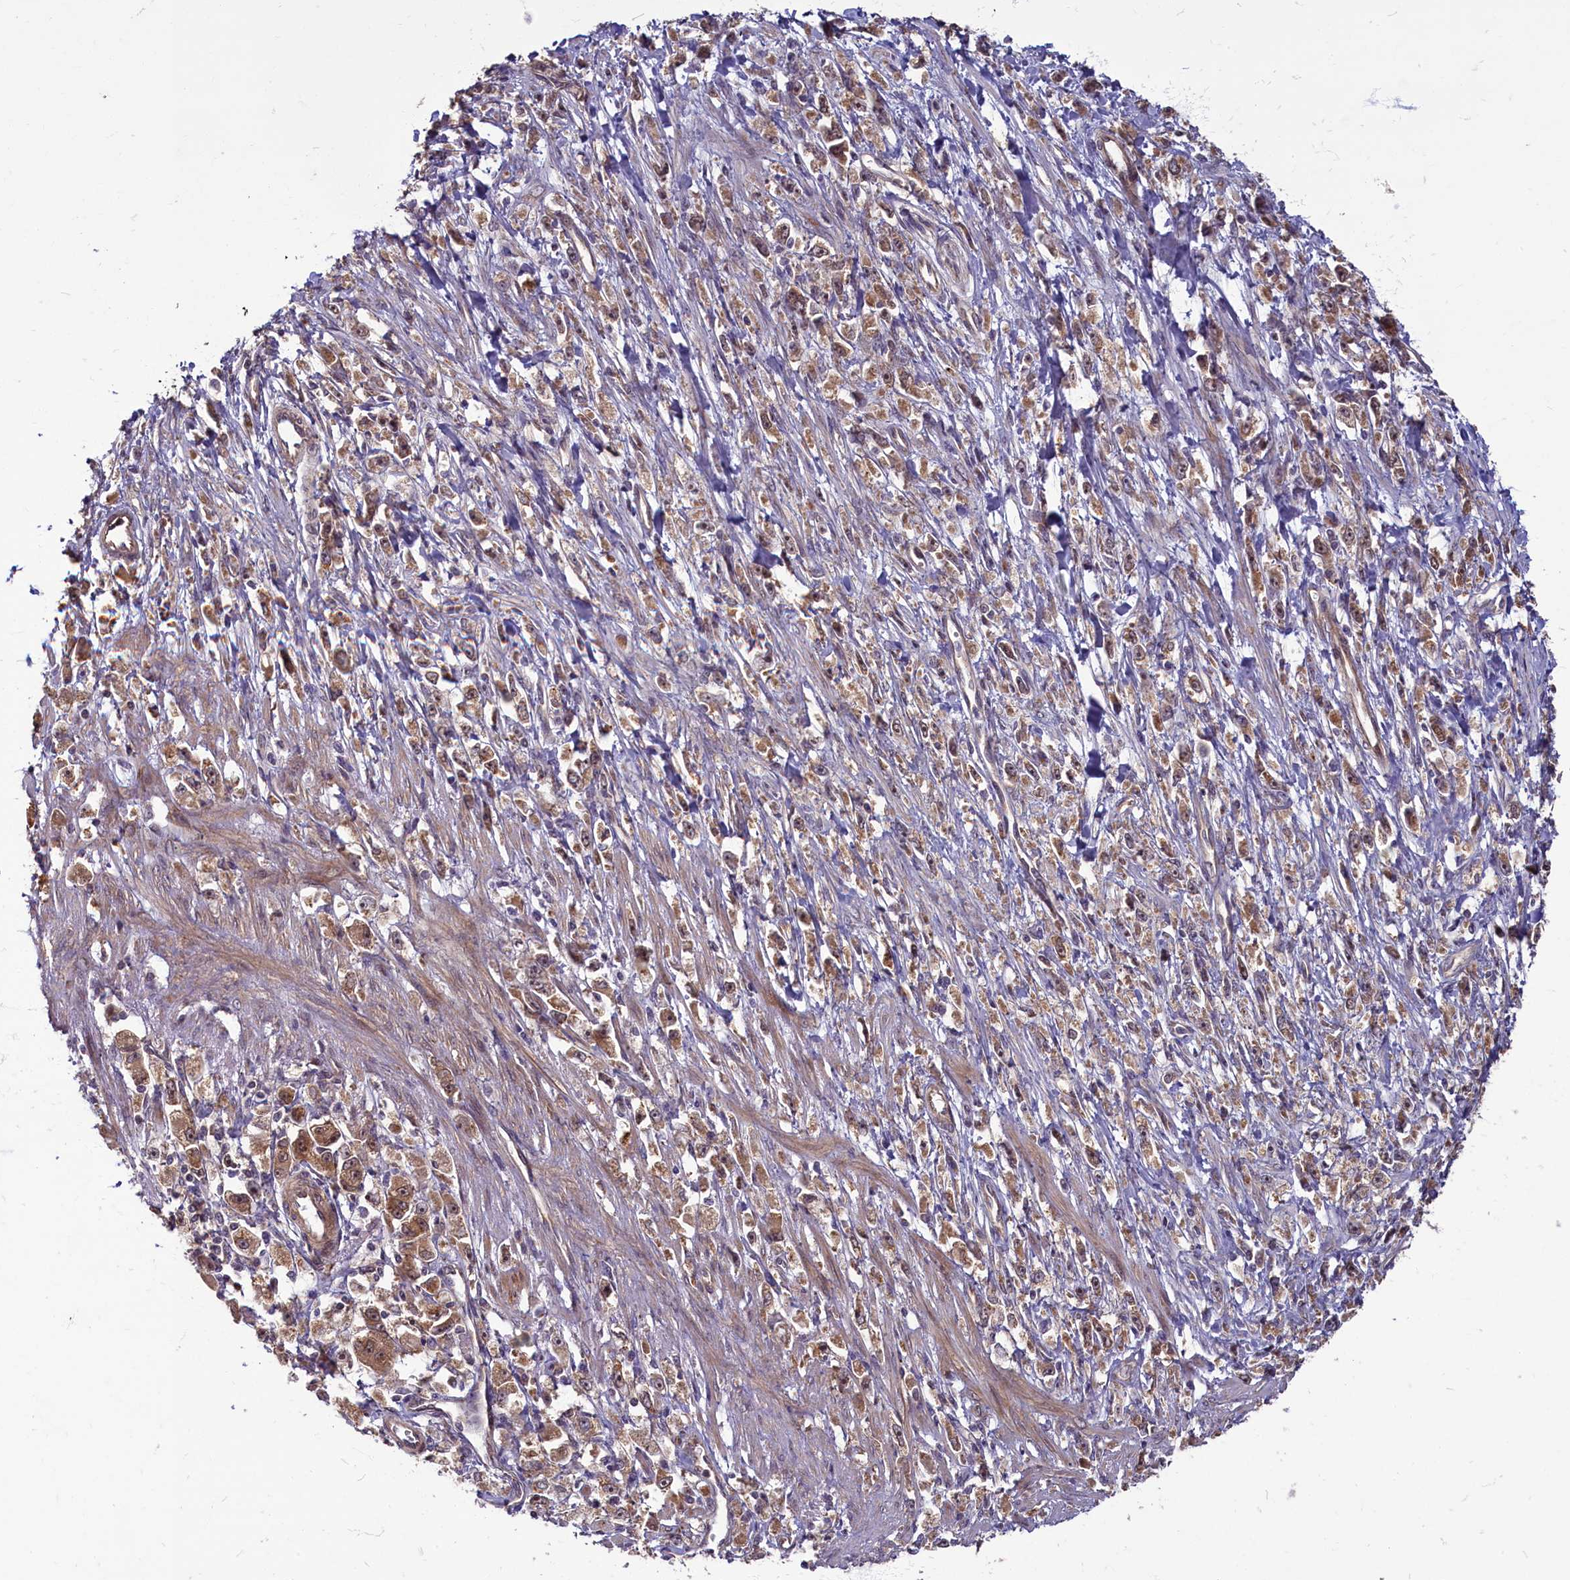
{"staining": {"intensity": "moderate", "quantity": ">75%", "location": "cytoplasmic/membranous"}, "tissue": "stomach cancer", "cell_type": "Tumor cells", "image_type": "cancer", "snomed": [{"axis": "morphology", "description": "Adenocarcinoma, NOS"}, {"axis": "topography", "description": "Stomach"}], "caption": "About >75% of tumor cells in stomach adenocarcinoma exhibit moderate cytoplasmic/membranous protein staining as visualized by brown immunohistochemical staining.", "gene": "MYCBP", "patient": {"sex": "female", "age": 59}}